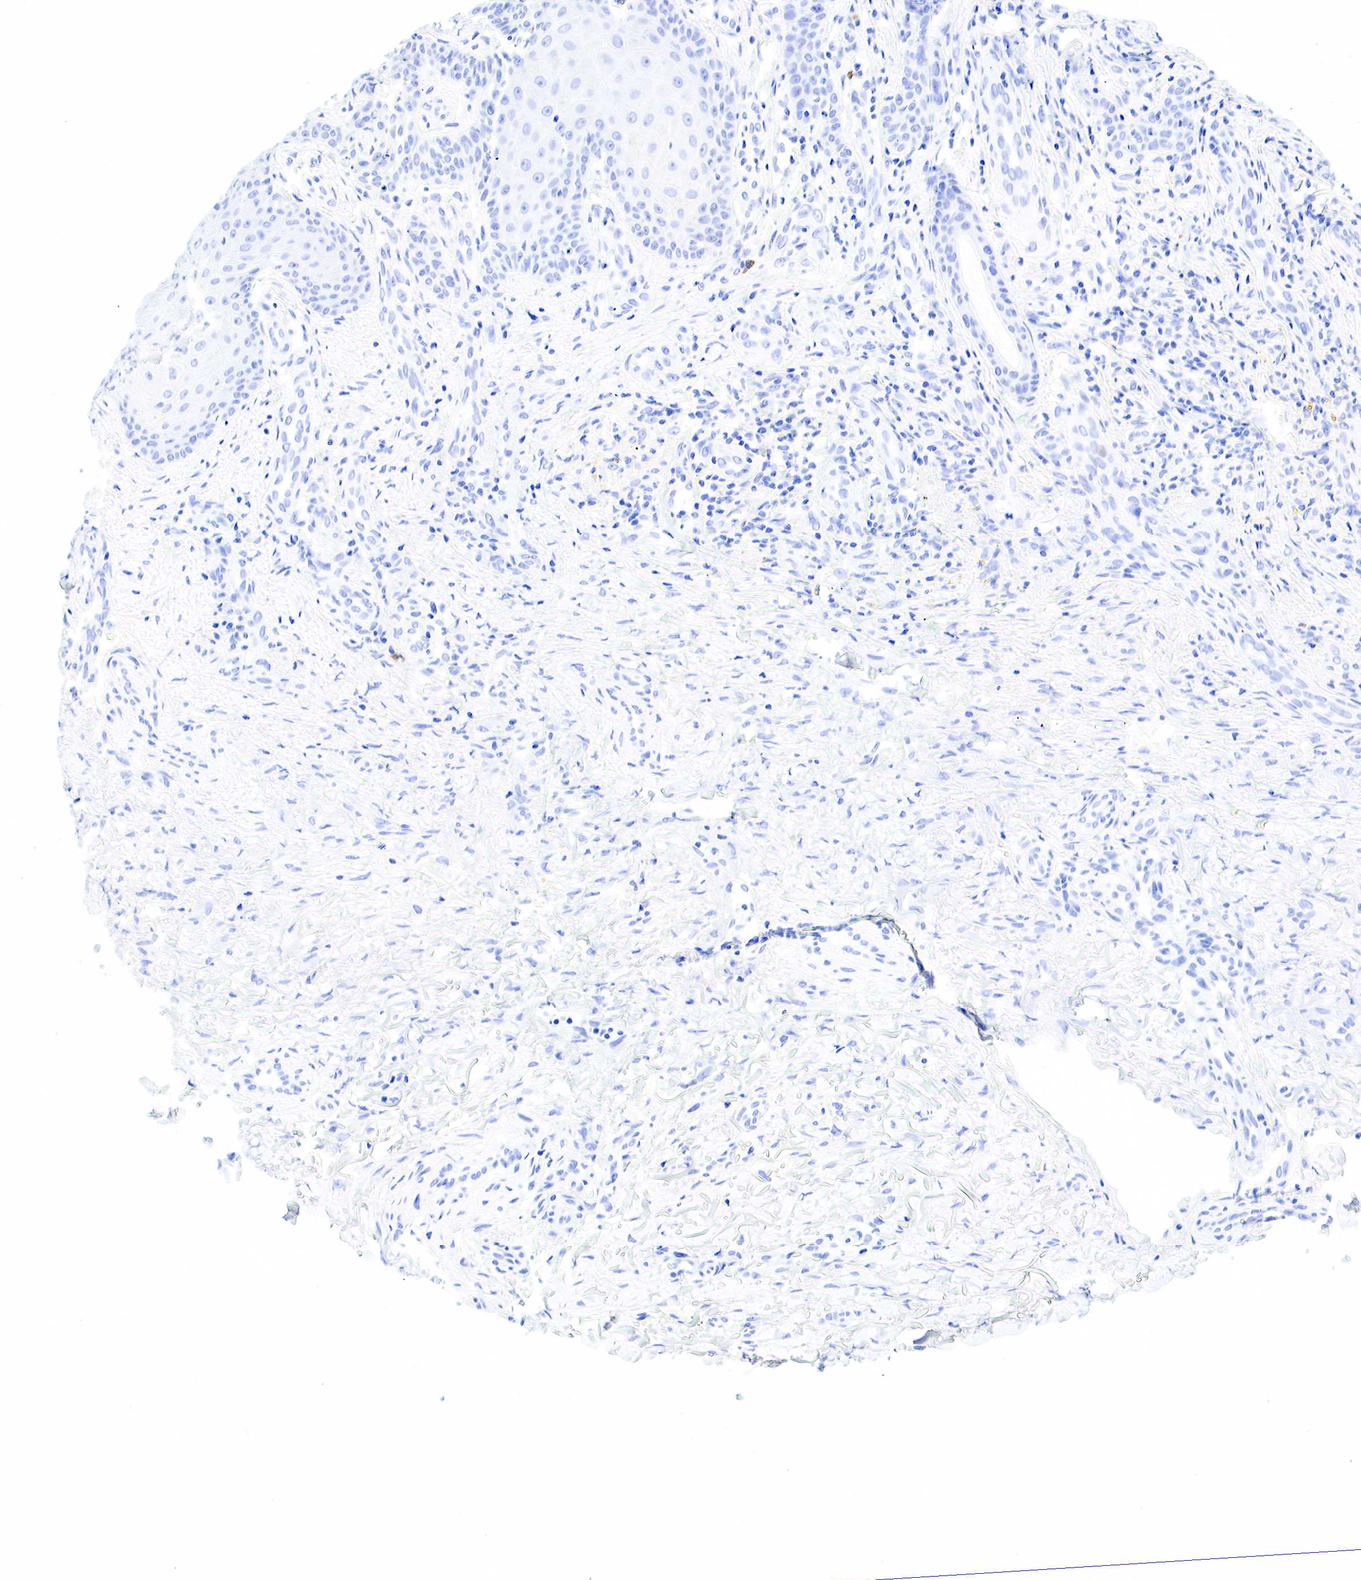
{"staining": {"intensity": "negative", "quantity": "none", "location": "none"}, "tissue": "skin cancer", "cell_type": "Tumor cells", "image_type": "cancer", "snomed": [{"axis": "morphology", "description": "Normal tissue, NOS"}, {"axis": "morphology", "description": "Basal cell carcinoma"}, {"axis": "topography", "description": "Skin"}], "caption": "High power microscopy histopathology image of an immunohistochemistry histopathology image of skin basal cell carcinoma, revealing no significant positivity in tumor cells.", "gene": "FUT4", "patient": {"sex": "male", "age": 81}}